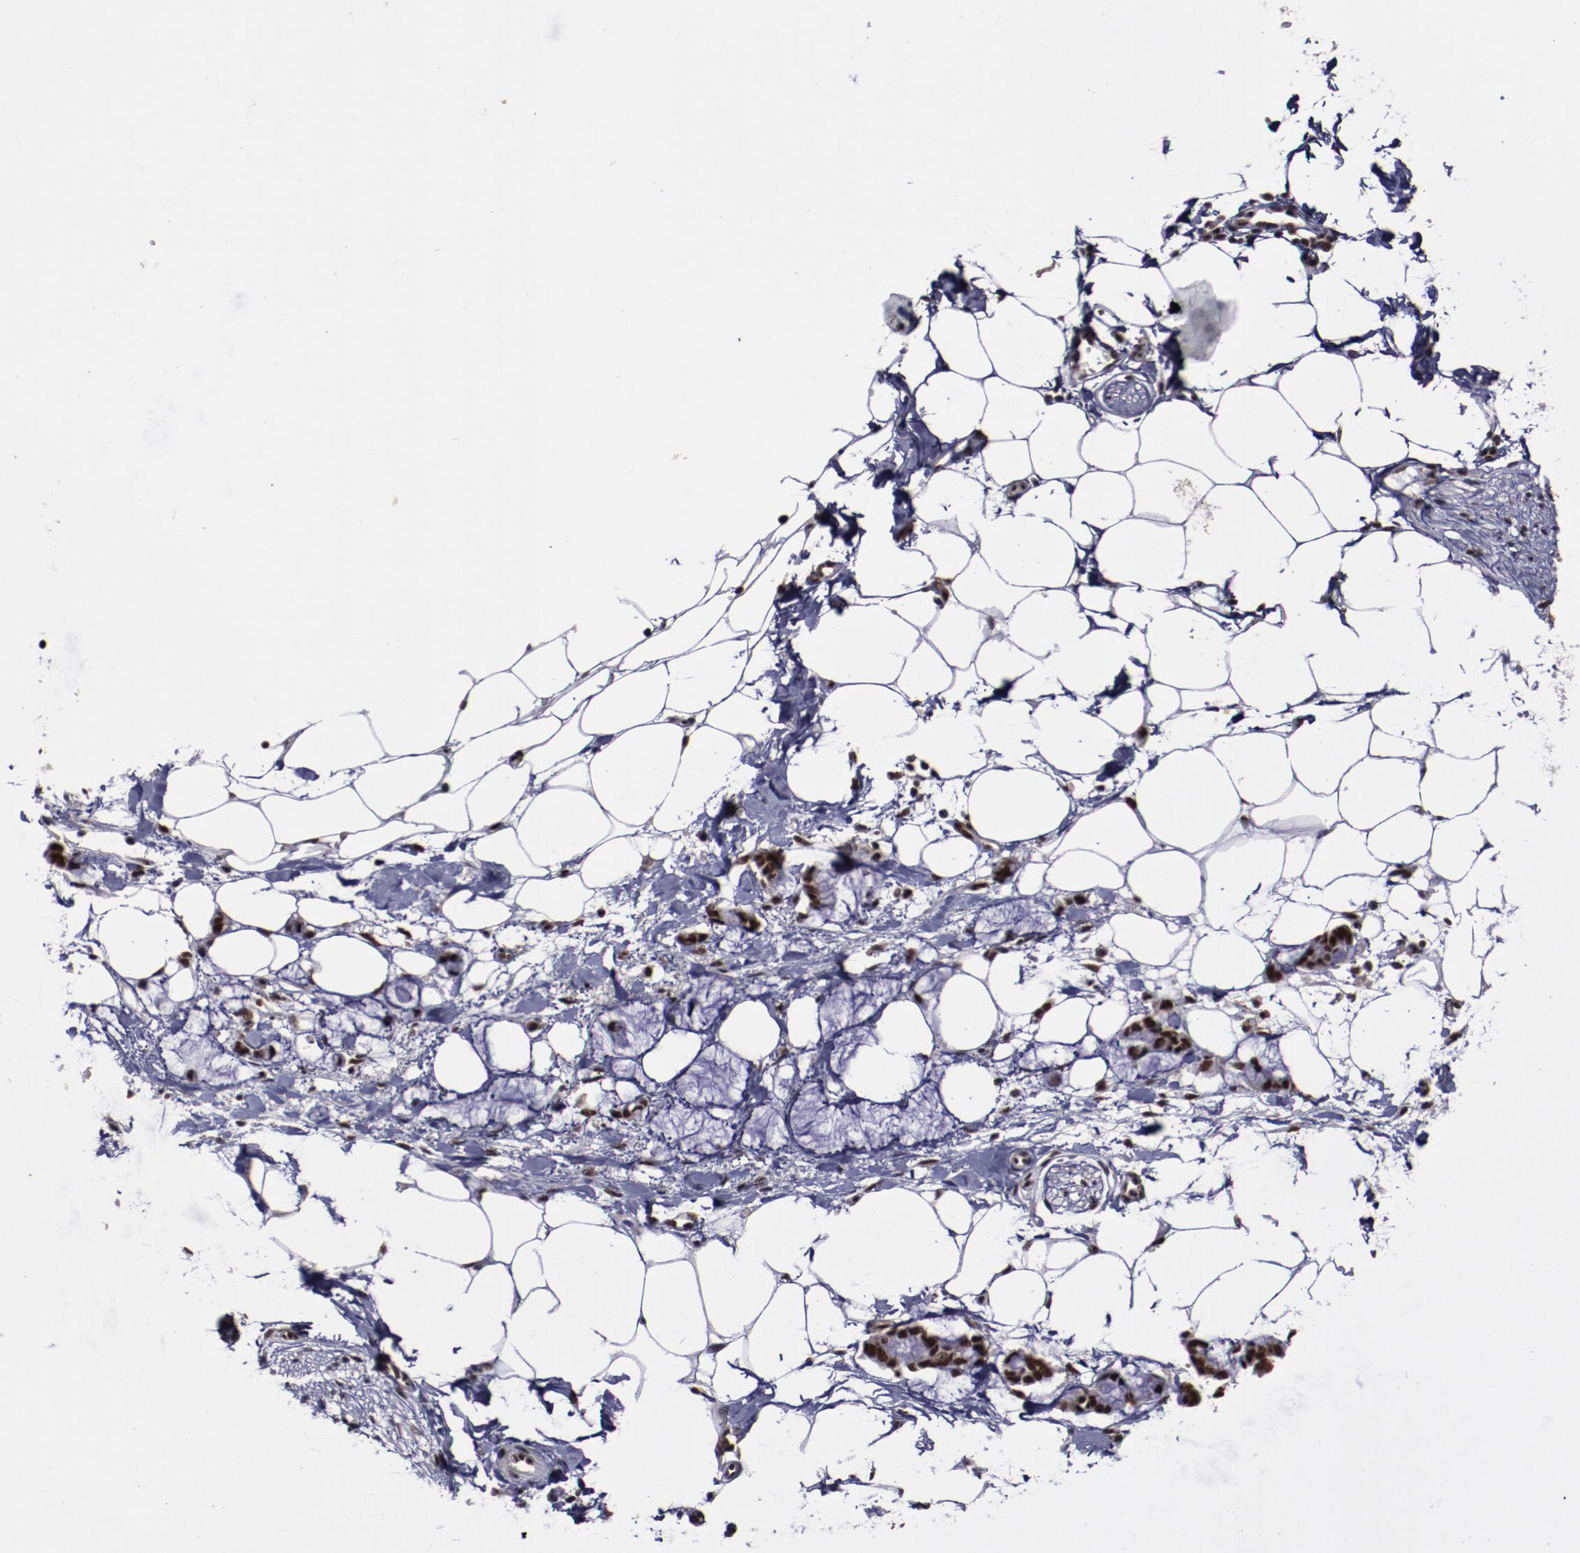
{"staining": {"intensity": "strong", "quantity": ">75%", "location": "nuclear"}, "tissue": "adipose tissue", "cell_type": "Adipocytes", "image_type": "normal", "snomed": [{"axis": "morphology", "description": "Normal tissue, NOS"}, {"axis": "morphology", "description": "Adenocarcinoma, NOS"}, {"axis": "topography", "description": "Colon"}, {"axis": "topography", "description": "Peripheral nerve tissue"}], "caption": "A histopathology image of human adipose tissue stained for a protein reveals strong nuclear brown staining in adipocytes. The staining was performed using DAB, with brown indicating positive protein expression. Nuclei are stained blue with hematoxylin.", "gene": "ERH", "patient": {"sex": "male", "age": 14}}